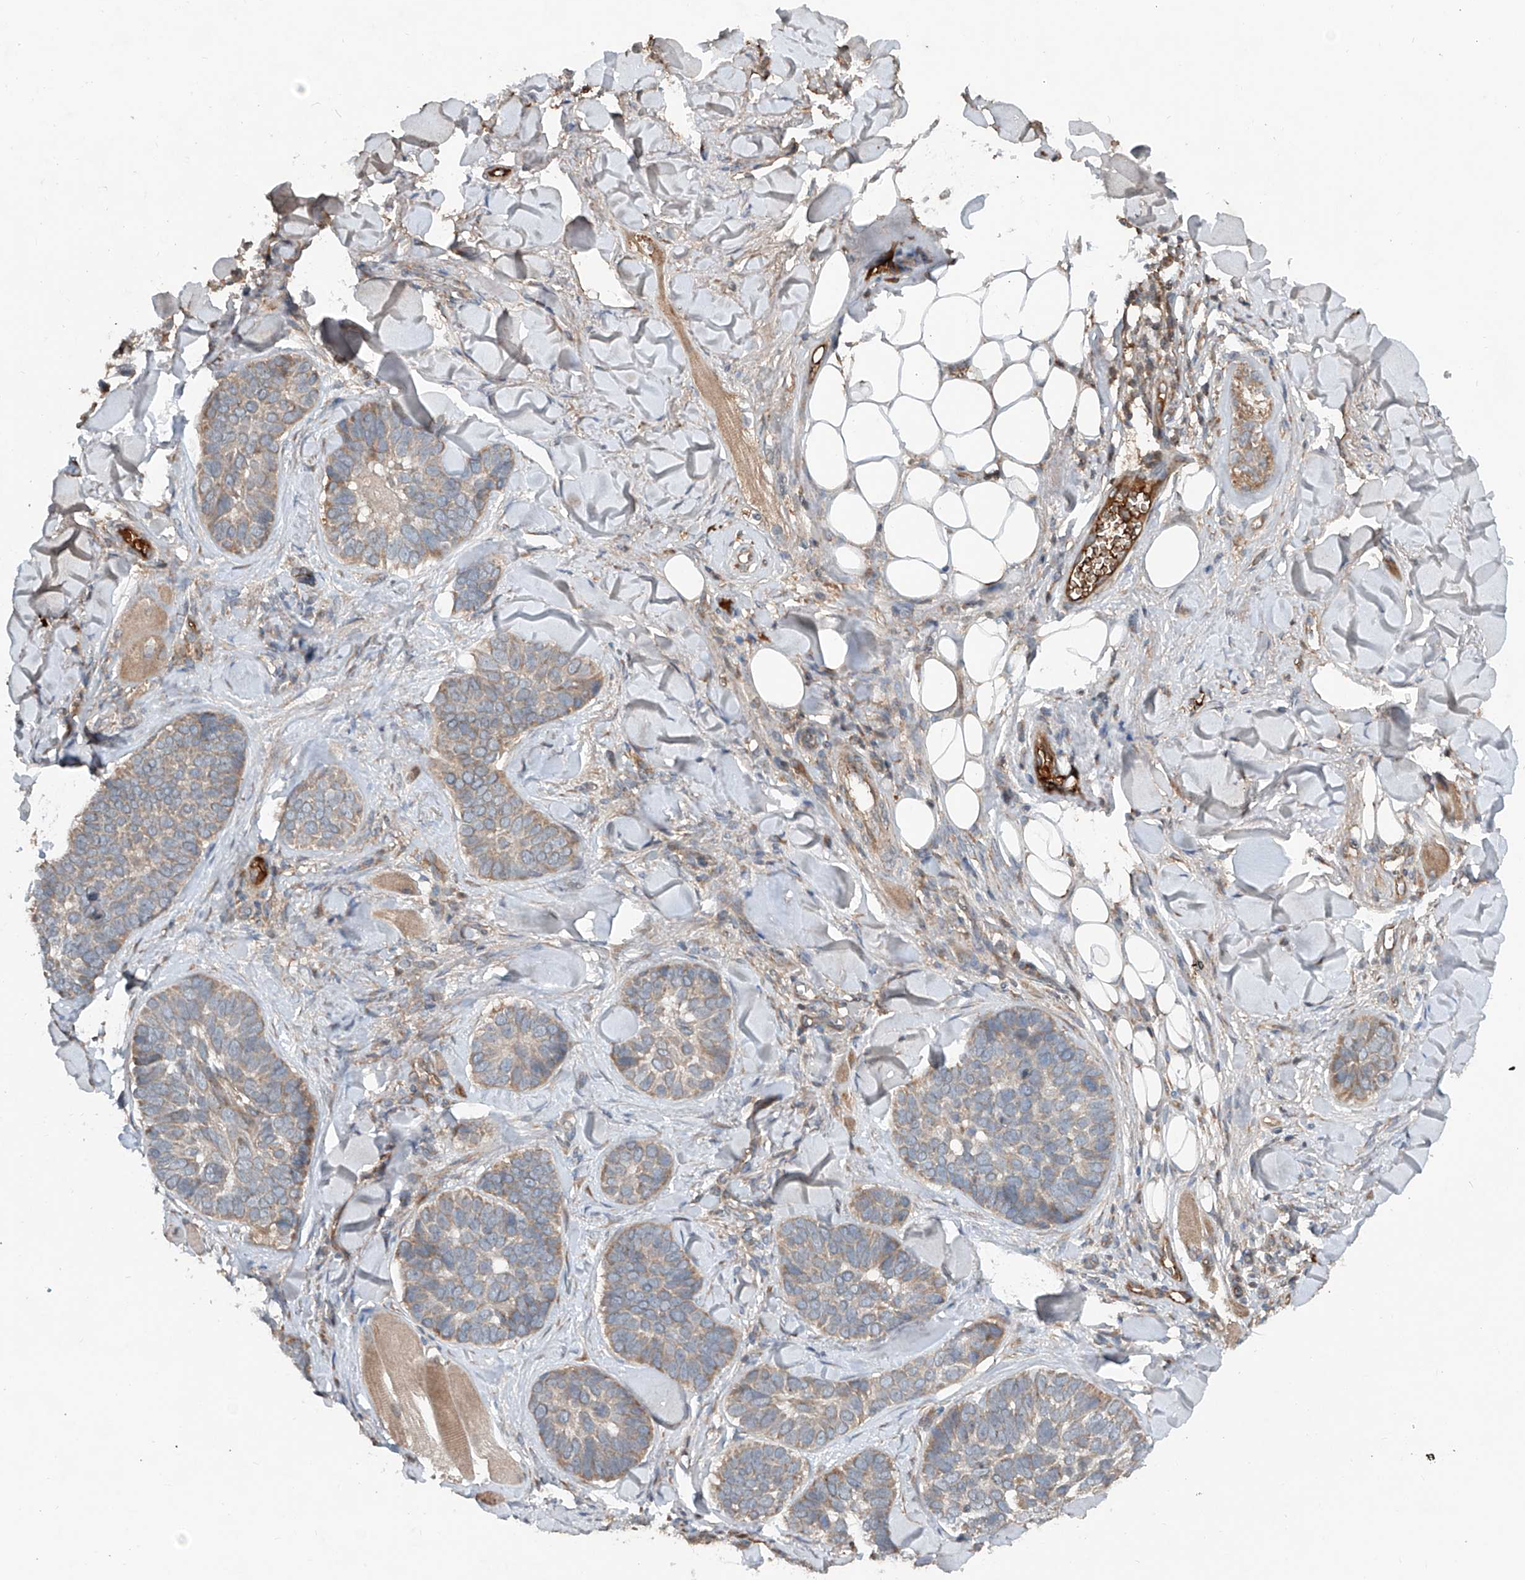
{"staining": {"intensity": "weak", "quantity": ">75%", "location": "cytoplasmic/membranous"}, "tissue": "skin cancer", "cell_type": "Tumor cells", "image_type": "cancer", "snomed": [{"axis": "morphology", "description": "Basal cell carcinoma"}, {"axis": "topography", "description": "Skin"}], "caption": "Immunohistochemistry (IHC) (DAB) staining of human skin cancer displays weak cytoplasmic/membranous protein expression in approximately >75% of tumor cells.", "gene": "ADAM23", "patient": {"sex": "male", "age": 62}}